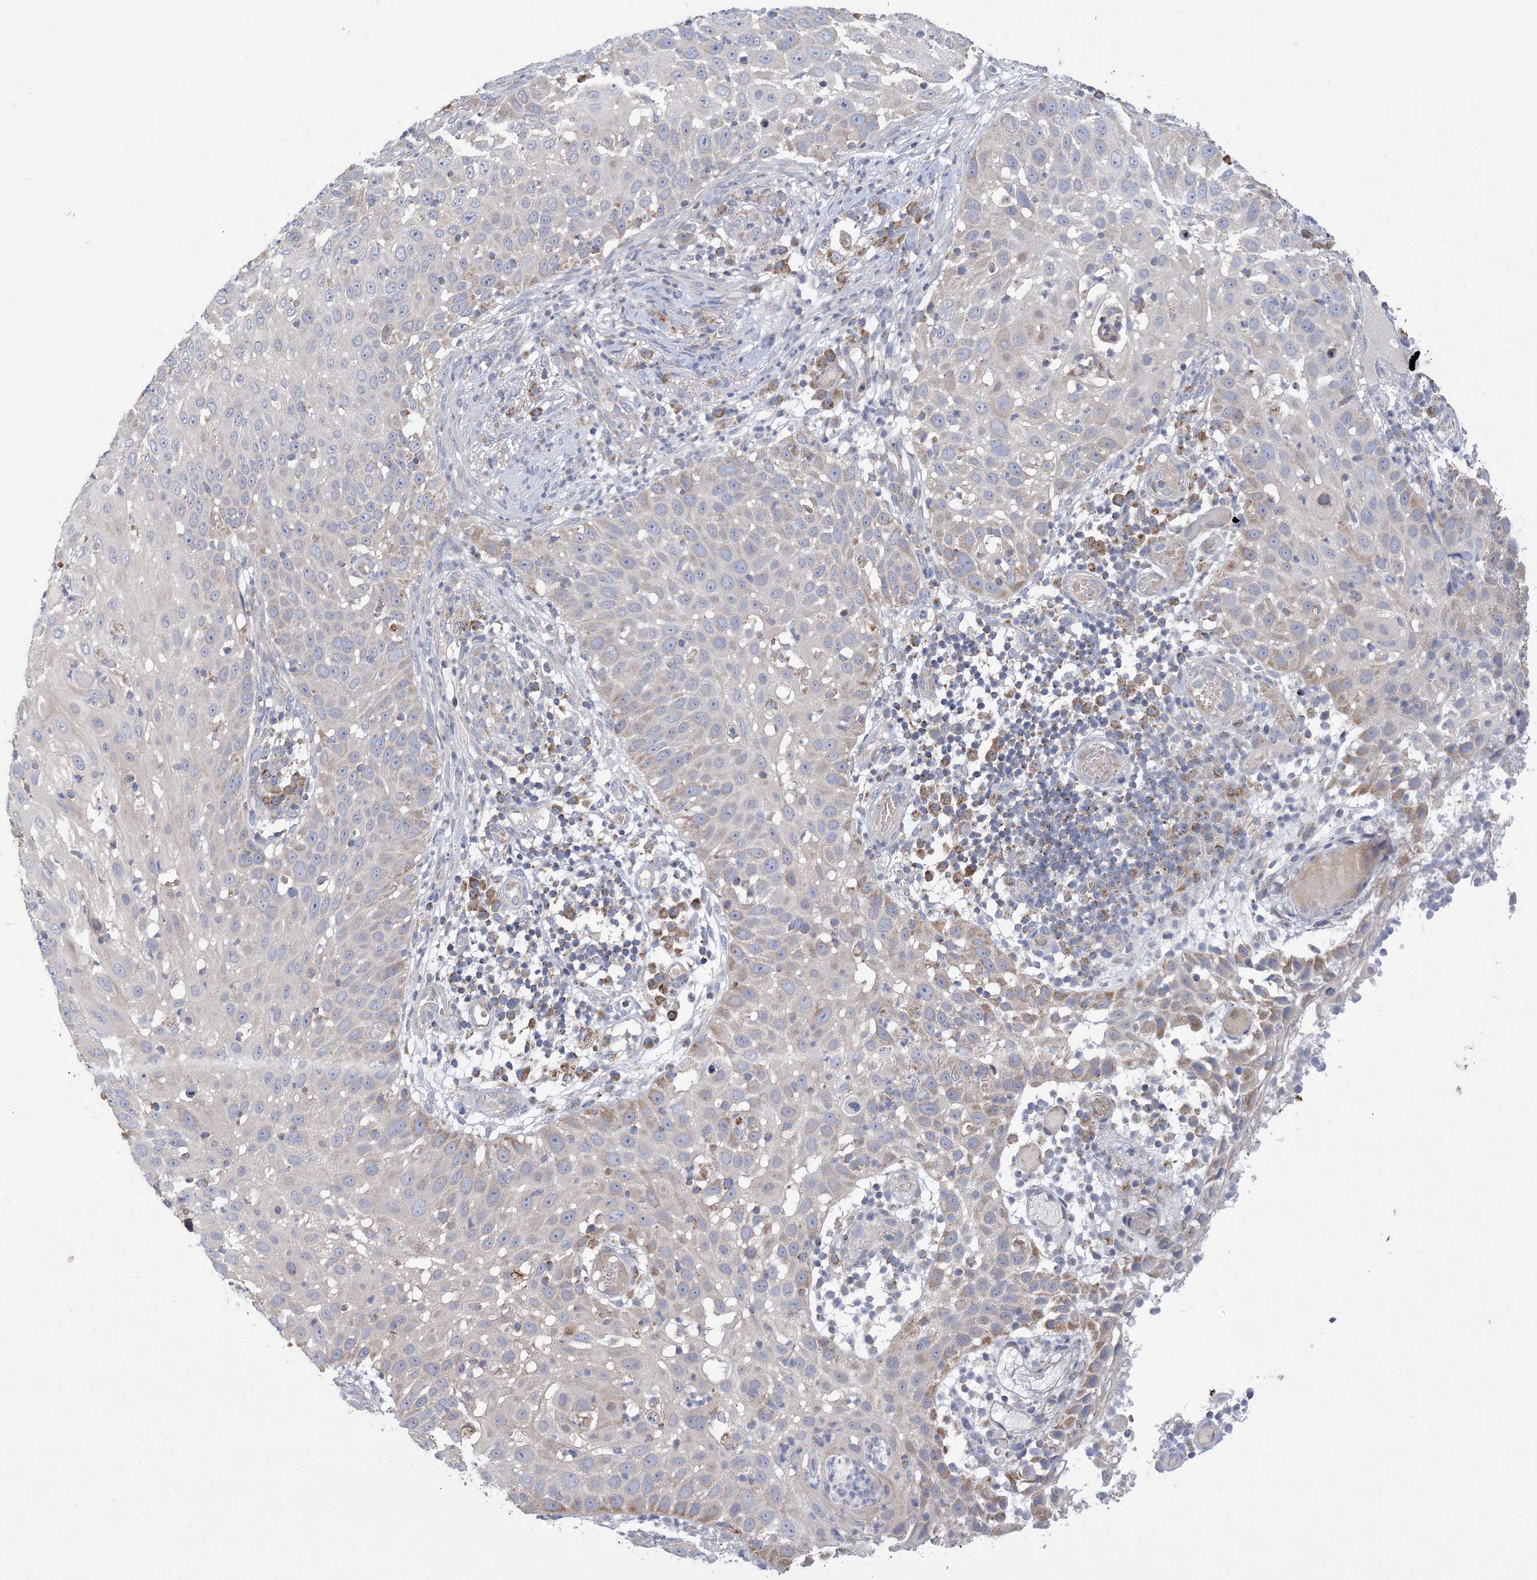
{"staining": {"intensity": "negative", "quantity": "none", "location": "none"}, "tissue": "skin cancer", "cell_type": "Tumor cells", "image_type": "cancer", "snomed": [{"axis": "morphology", "description": "Squamous cell carcinoma, NOS"}, {"axis": "topography", "description": "Skin"}], "caption": "Tumor cells are negative for brown protein staining in skin cancer.", "gene": "CLEC16A", "patient": {"sex": "female", "age": 44}}